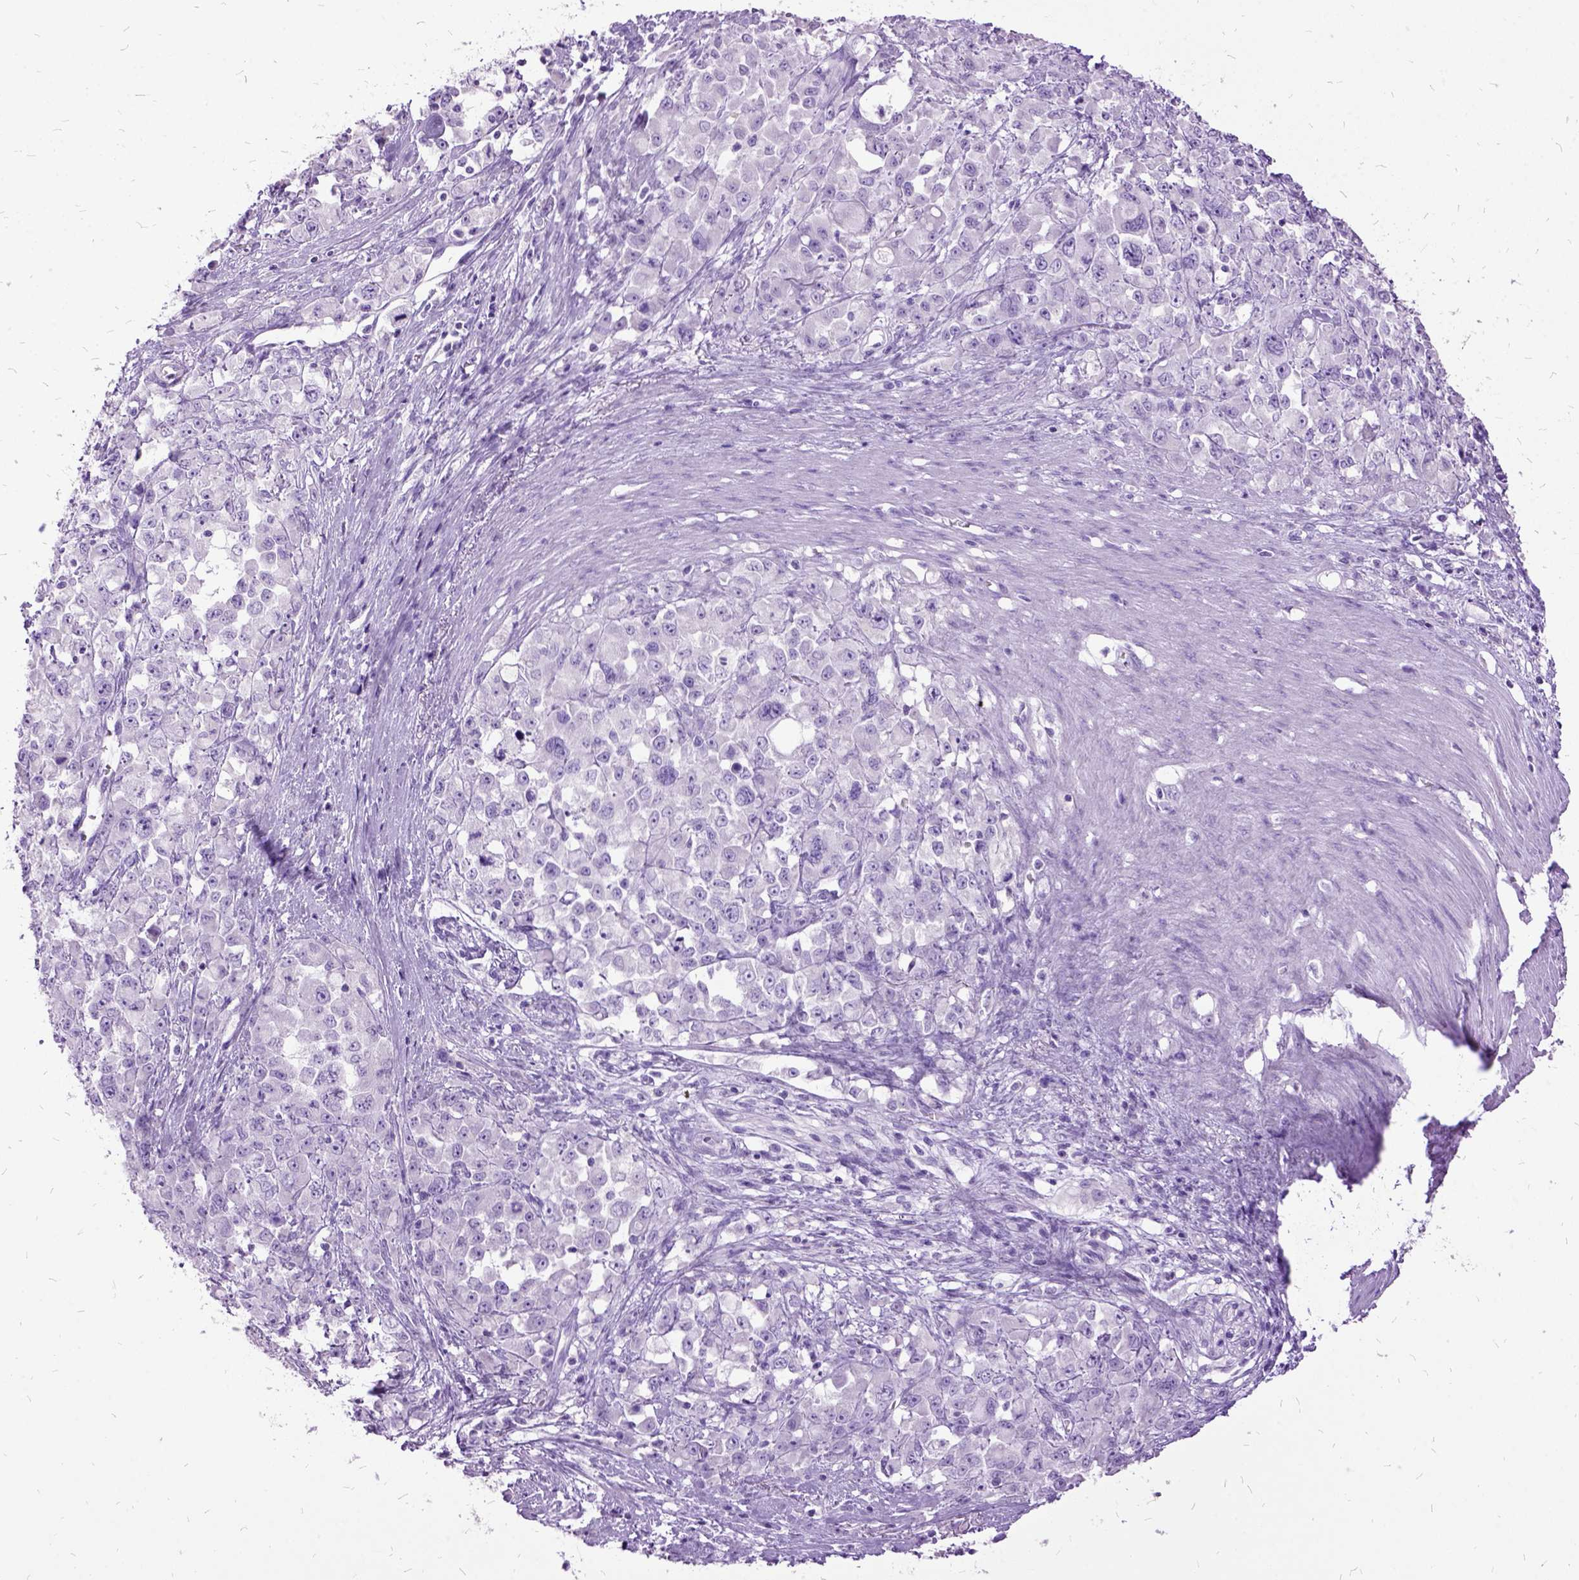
{"staining": {"intensity": "negative", "quantity": "none", "location": "none"}, "tissue": "stomach cancer", "cell_type": "Tumor cells", "image_type": "cancer", "snomed": [{"axis": "morphology", "description": "Adenocarcinoma, NOS"}, {"axis": "topography", "description": "Stomach"}], "caption": "DAB immunohistochemical staining of human stomach adenocarcinoma exhibits no significant positivity in tumor cells.", "gene": "MME", "patient": {"sex": "female", "age": 76}}